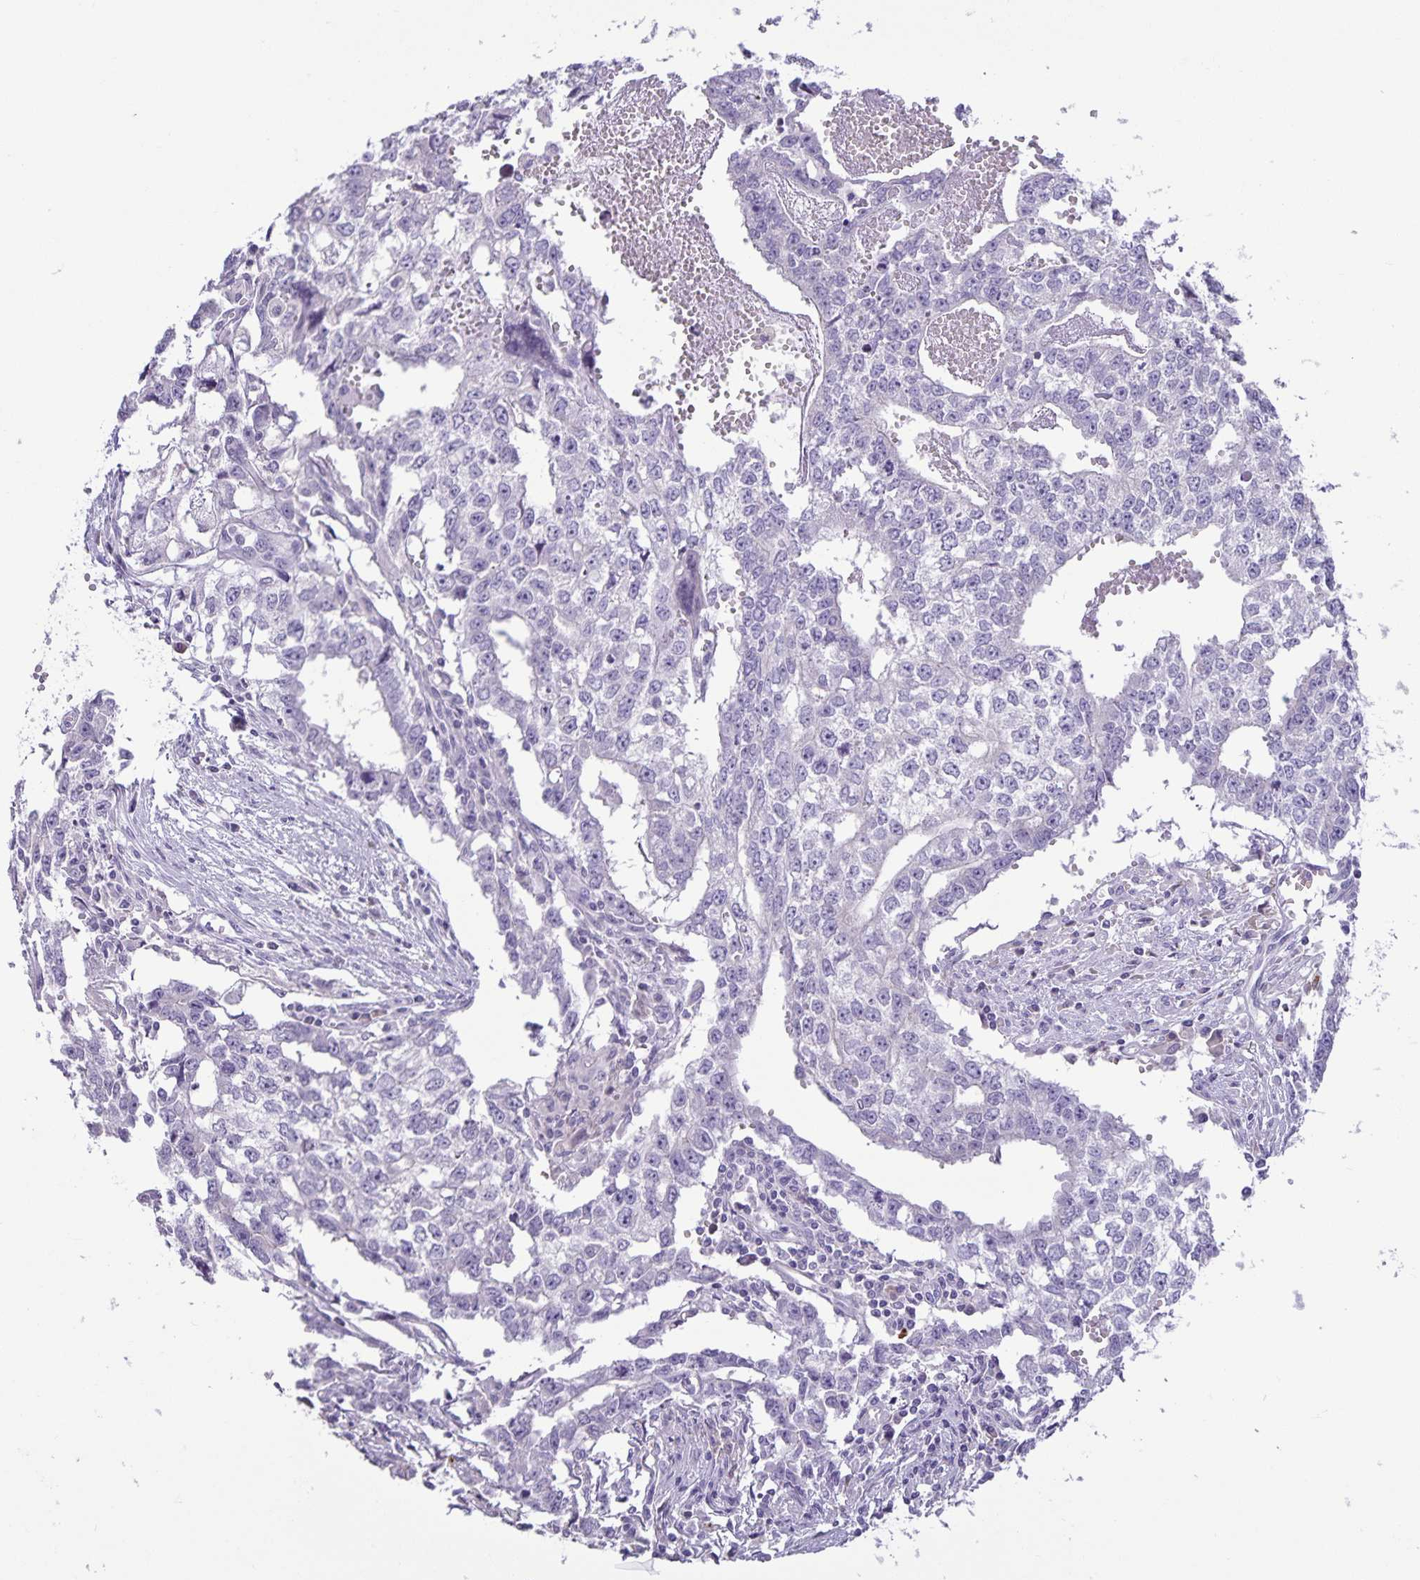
{"staining": {"intensity": "negative", "quantity": "none", "location": "none"}, "tissue": "testis cancer", "cell_type": "Tumor cells", "image_type": "cancer", "snomed": [{"axis": "morphology", "description": "Carcinoma, Embryonal, NOS"}, {"axis": "morphology", "description": "Teratoma, malignant, NOS"}, {"axis": "topography", "description": "Testis"}], "caption": "Image shows no significant protein positivity in tumor cells of testis cancer.", "gene": "IBTK", "patient": {"sex": "male", "age": 24}}